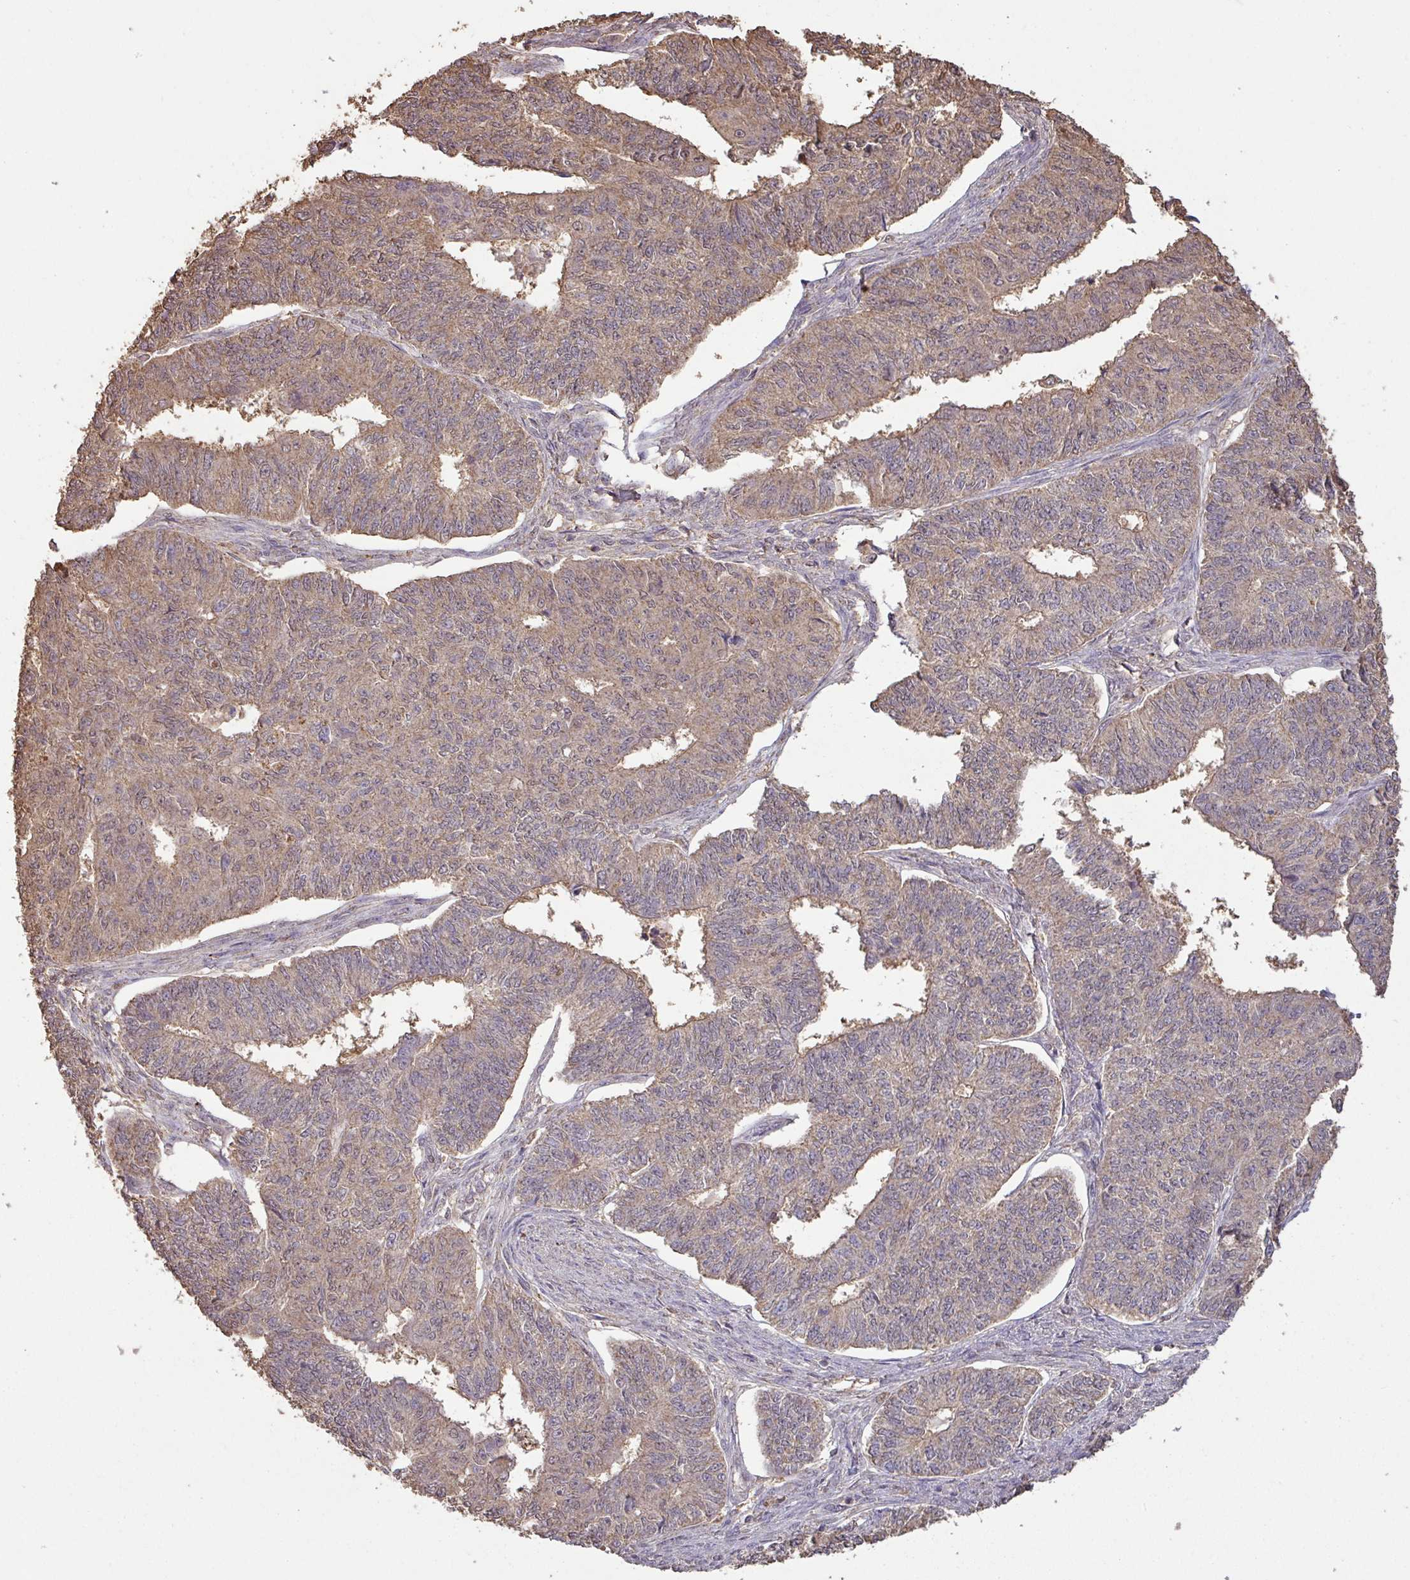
{"staining": {"intensity": "weak", "quantity": "25%-75%", "location": "cytoplasmic/membranous"}, "tissue": "endometrial cancer", "cell_type": "Tumor cells", "image_type": "cancer", "snomed": [{"axis": "morphology", "description": "Adenocarcinoma, NOS"}, {"axis": "topography", "description": "Endometrium"}], "caption": "This is an image of immunohistochemistry staining of endometrial adenocarcinoma, which shows weak expression in the cytoplasmic/membranous of tumor cells.", "gene": "ATAT1", "patient": {"sex": "female", "age": 32}}